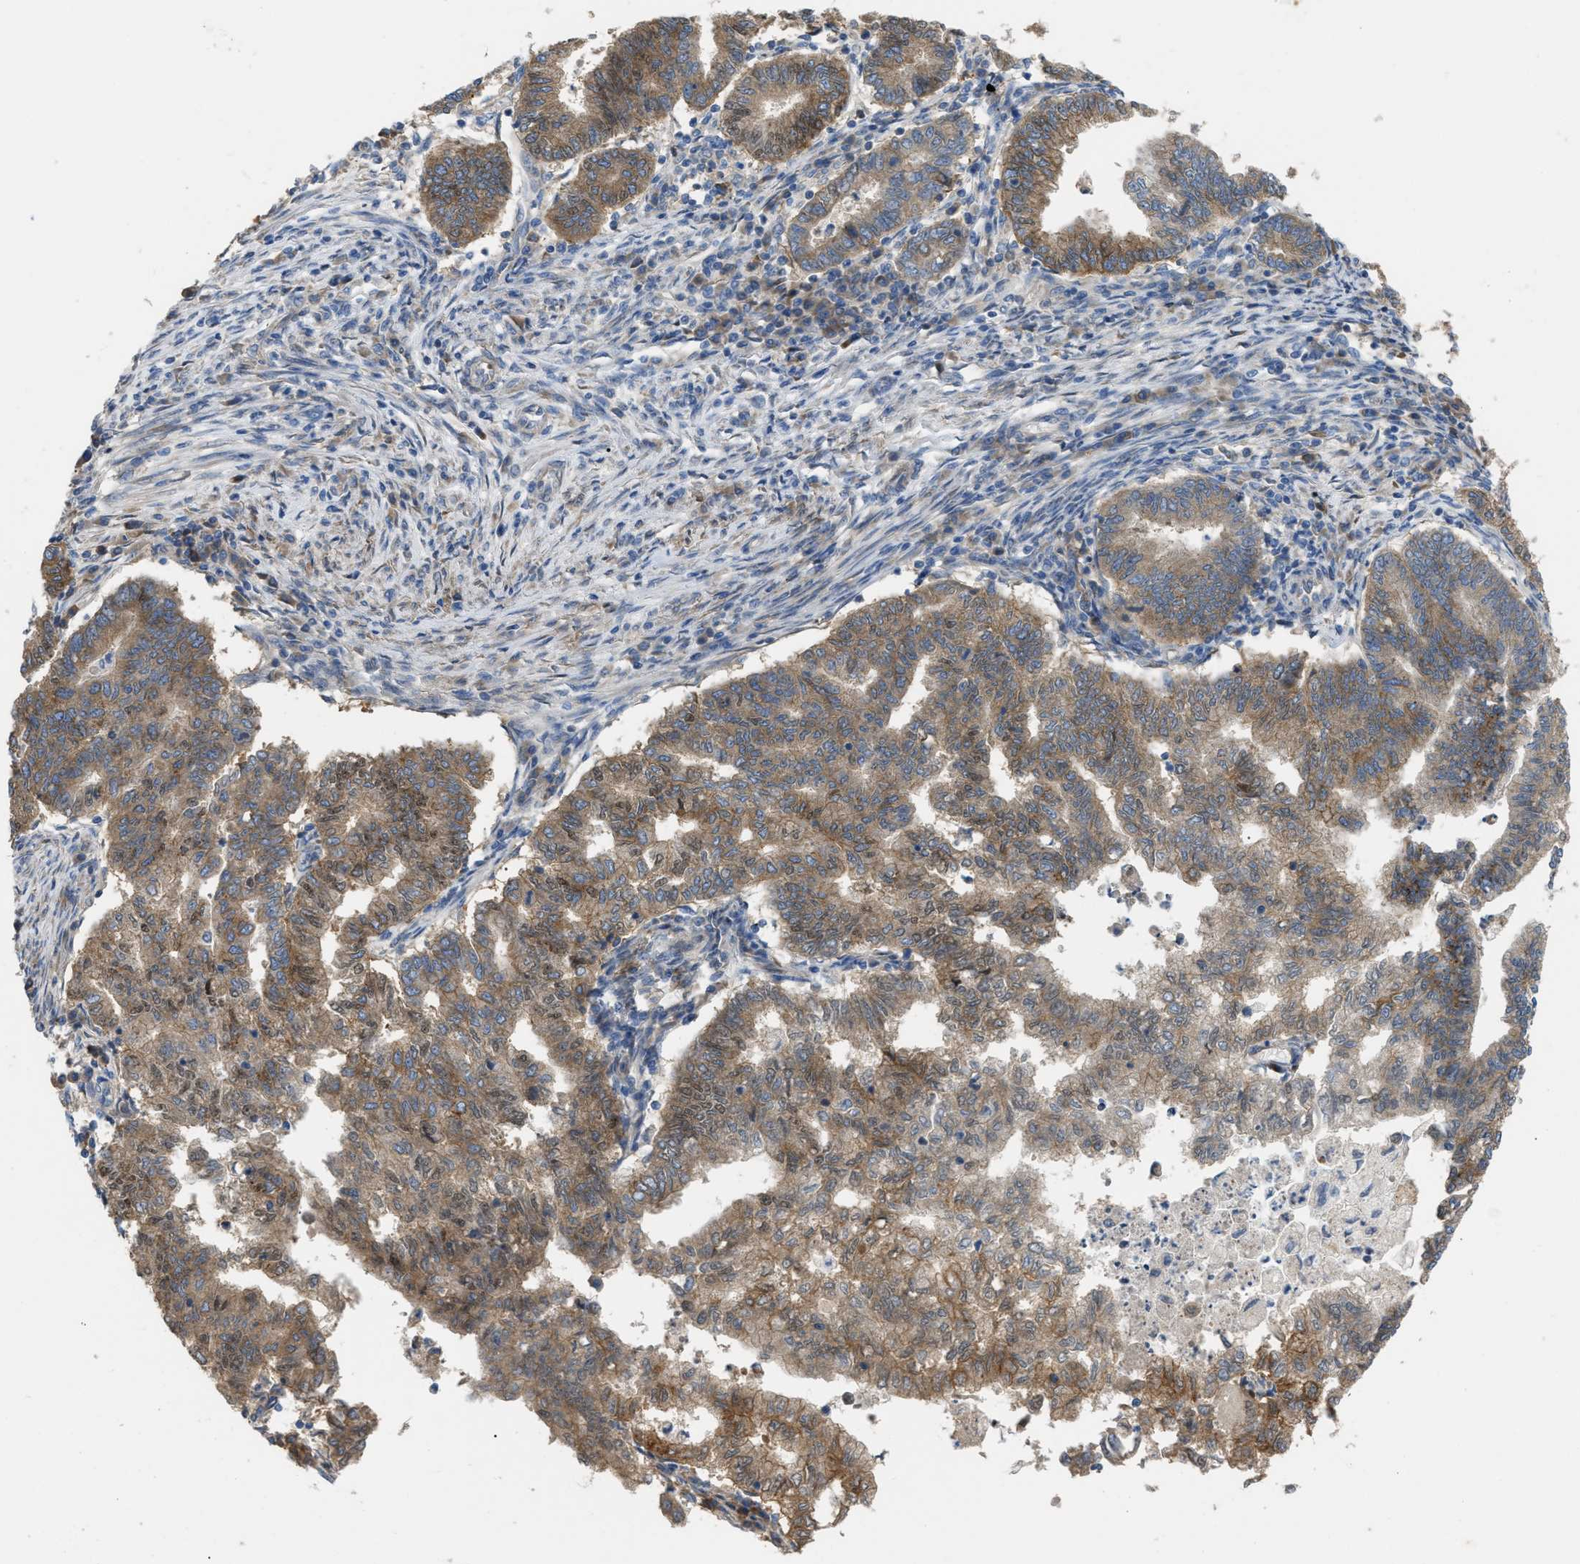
{"staining": {"intensity": "moderate", "quantity": ">75%", "location": "cytoplasmic/membranous,nuclear"}, "tissue": "endometrial cancer", "cell_type": "Tumor cells", "image_type": "cancer", "snomed": [{"axis": "morphology", "description": "Polyp, NOS"}, {"axis": "morphology", "description": "Adenocarcinoma, NOS"}, {"axis": "morphology", "description": "Adenoma, NOS"}, {"axis": "topography", "description": "Endometrium"}], "caption": "Immunohistochemical staining of endometrial polyp reveals medium levels of moderate cytoplasmic/membranous and nuclear positivity in approximately >75% of tumor cells. The staining was performed using DAB, with brown indicating positive protein expression. Nuclei are stained blue with hematoxylin.", "gene": "DHX58", "patient": {"sex": "female", "age": 79}}